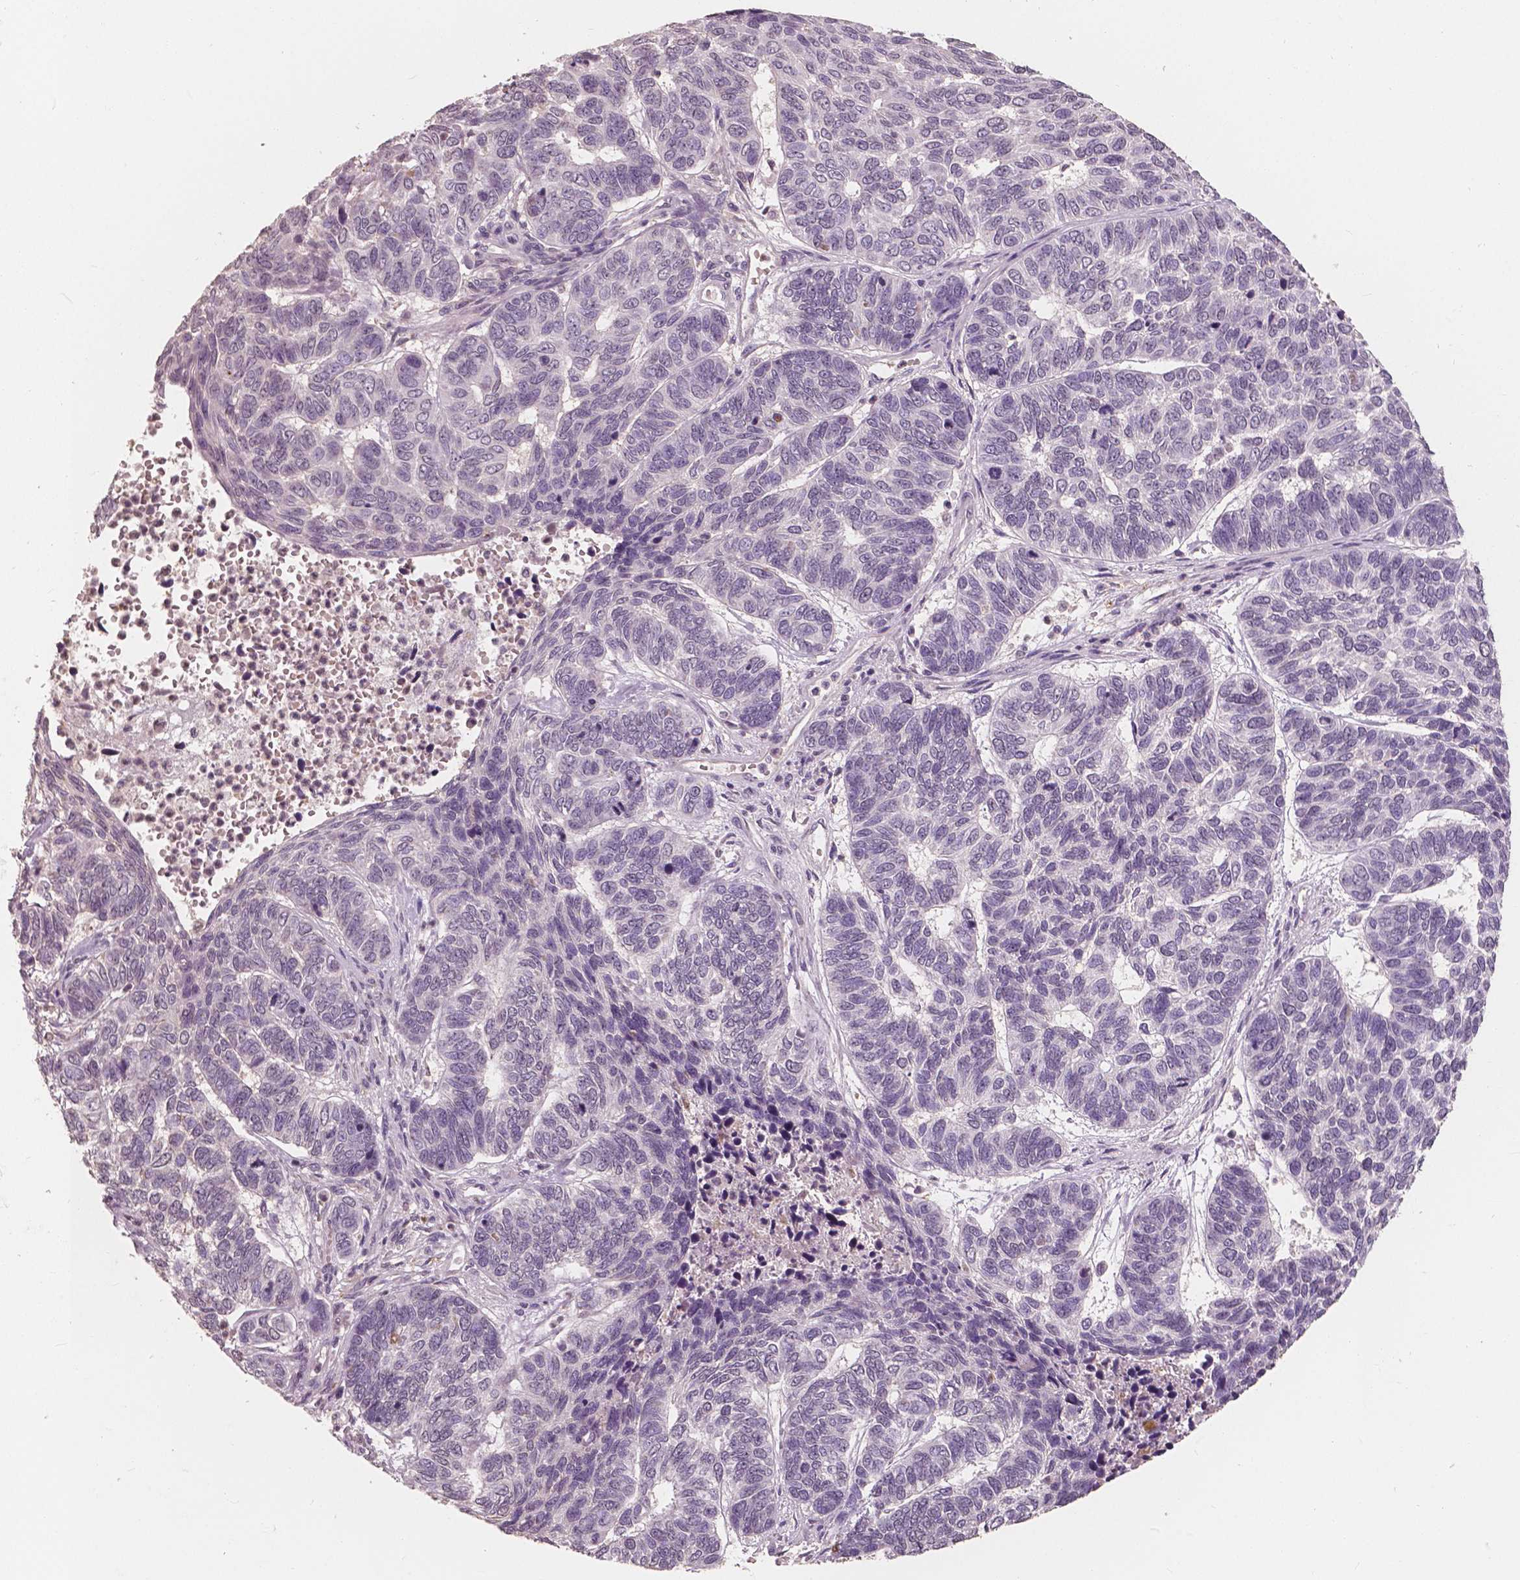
{"staining": {"intensity": "negative", "quantity": "none", "location": "none"}, "tissue": "skin cancer", "cell_type": "Tumor cells", "image_type": "cancer", "snomed": [{"axis": "morphology", "description": "Basal cell carcinoma"}, {"axis": "topography", "description": "Skin"}], "caption": "Tumor cells show no significant staining in basal cell carcinoma (skin).", "gene": "SAT2", "patient": {"sex": "female", "age": 65}}